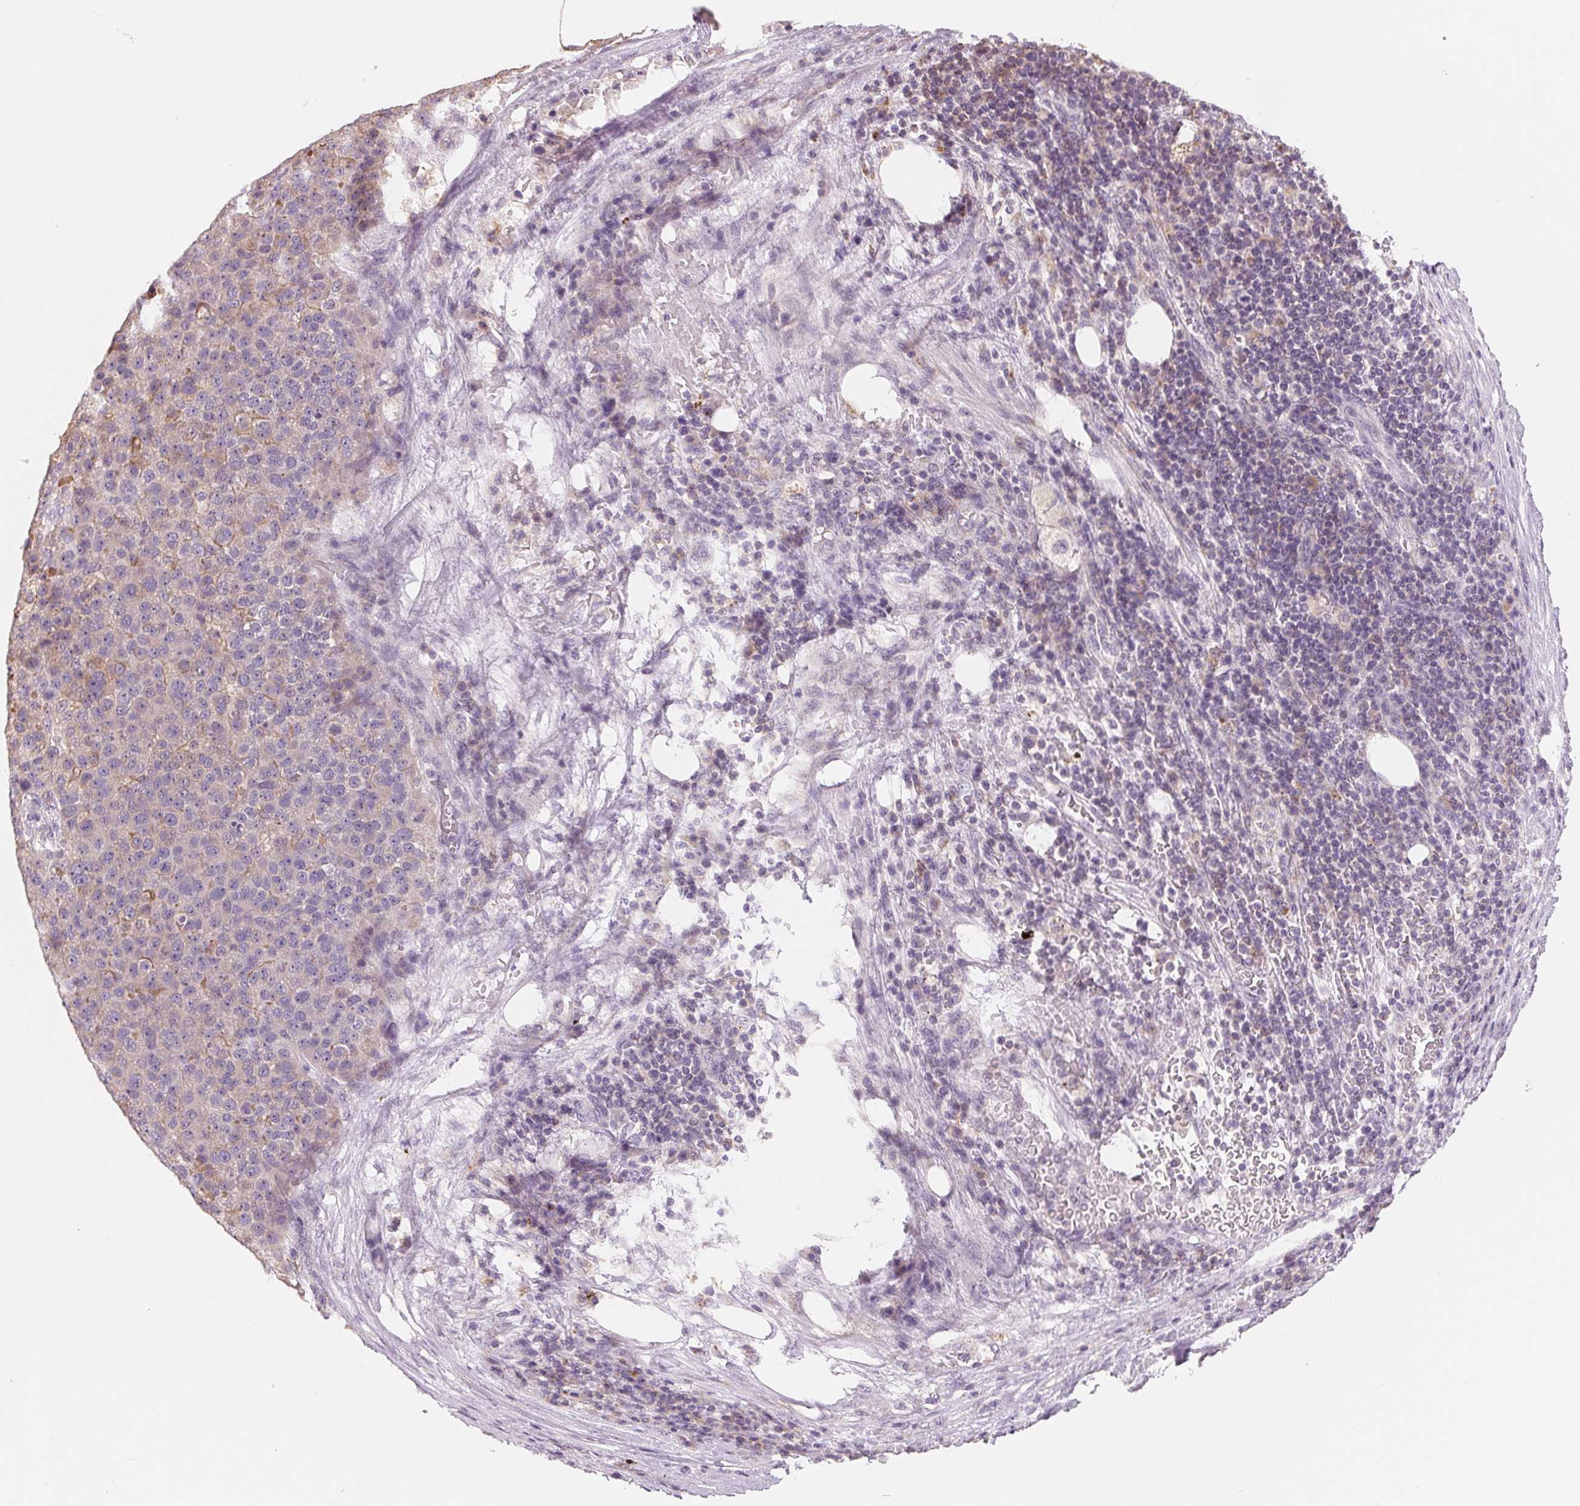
{"staining": {"intensity": "weak", "quantity": "<25%", "location": "cytoplasmic/membranous"}, "tissue": "pancreatic cancer", "cell_type": "Tumor cells", "image_type": "cancer", "snomed": [{"axis": "morphology", "description": "Adenocarcinoma, NOS"}, {"axis": "topography", "description": "Pancreas"}], "caption": "Tumor cells show no significant expression in adenocarcinoma (pancreatic).", "gene": "VTCN1", "patient": {"sex": "female", "age": 61}}